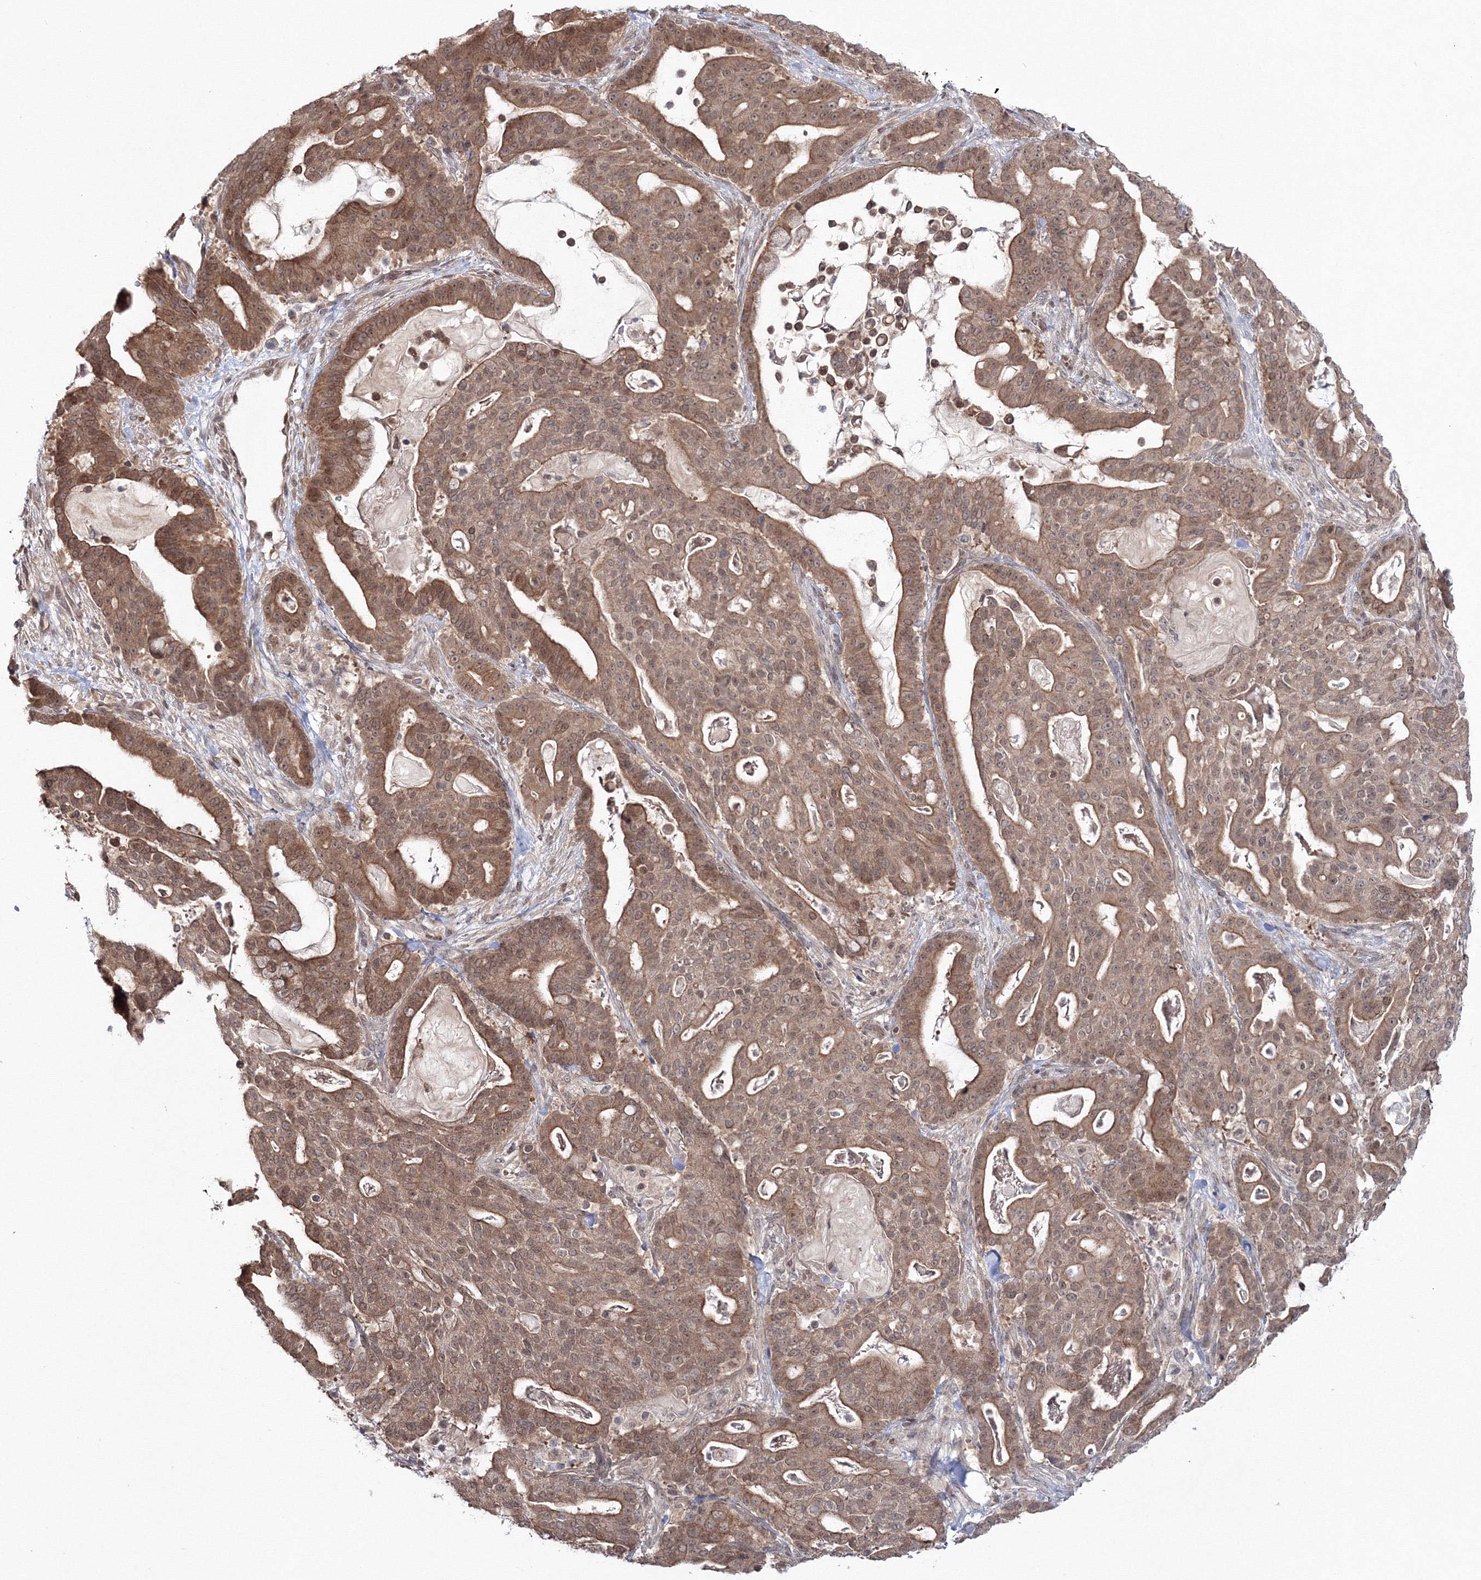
{"staining": {"intensity": "moderate", "quantity": ">75%", "location": "cytoplasmic/membranous"}, "tissue": "pancreatic cancer", "cell_type": "Tumor cells", "image_type": "cancer", "snomed": [{"axis": "morphology", "description": "Adenocarcinoma, NOS"}, {"axis": "topography", "description": "Pancreas"}], "caption": "Immunohistochemical staining of pancreatic adenocarcinoma exhibits moderate cytoplasmic/membranous protein staining in about >75% of tumor cells.", "gene": "ZFAND6", "patient": {"sex": "male", "age": 63}}